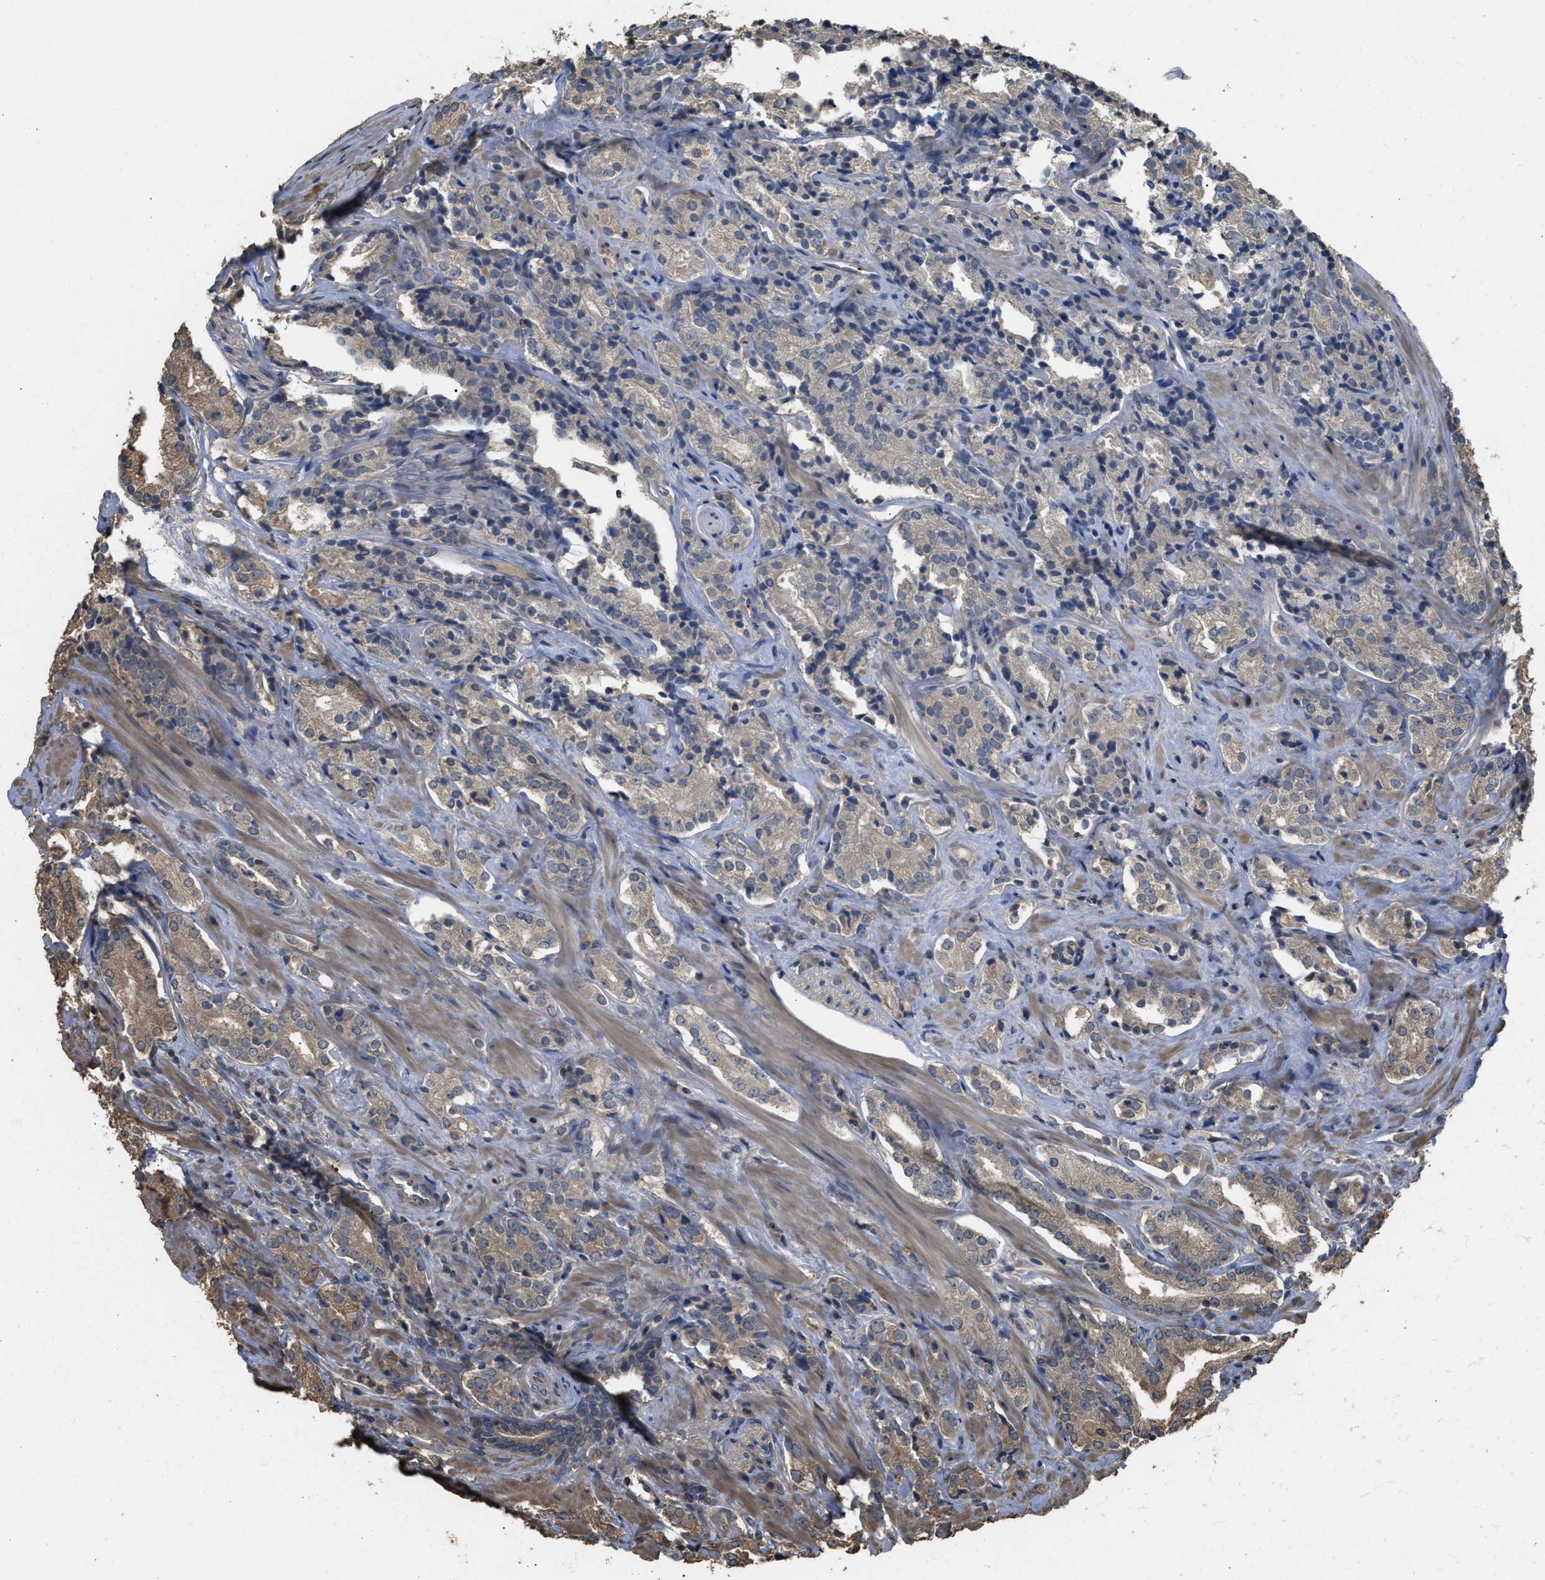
{"staining": {"intensity": "weak", "quantity": "<25%", "location": "cytoplasmic/membranous"}, "tissue": "prostate cancer", "cell_type": "Tumor cells", "image_type": "cancer", "snomed": [{"axis": "morphology", "description": "Adenocarcinoma, High grade"}, {"axis": "topography", "description": "Prostate"}], "caption": "DAB immunohistochemical staining of high-grade adenocarcinoma (prostate) demonstrates no significant expression in tumor cells.", "gene": "ARHGDIA", "patient": {"sex": "male", "age": 71}}